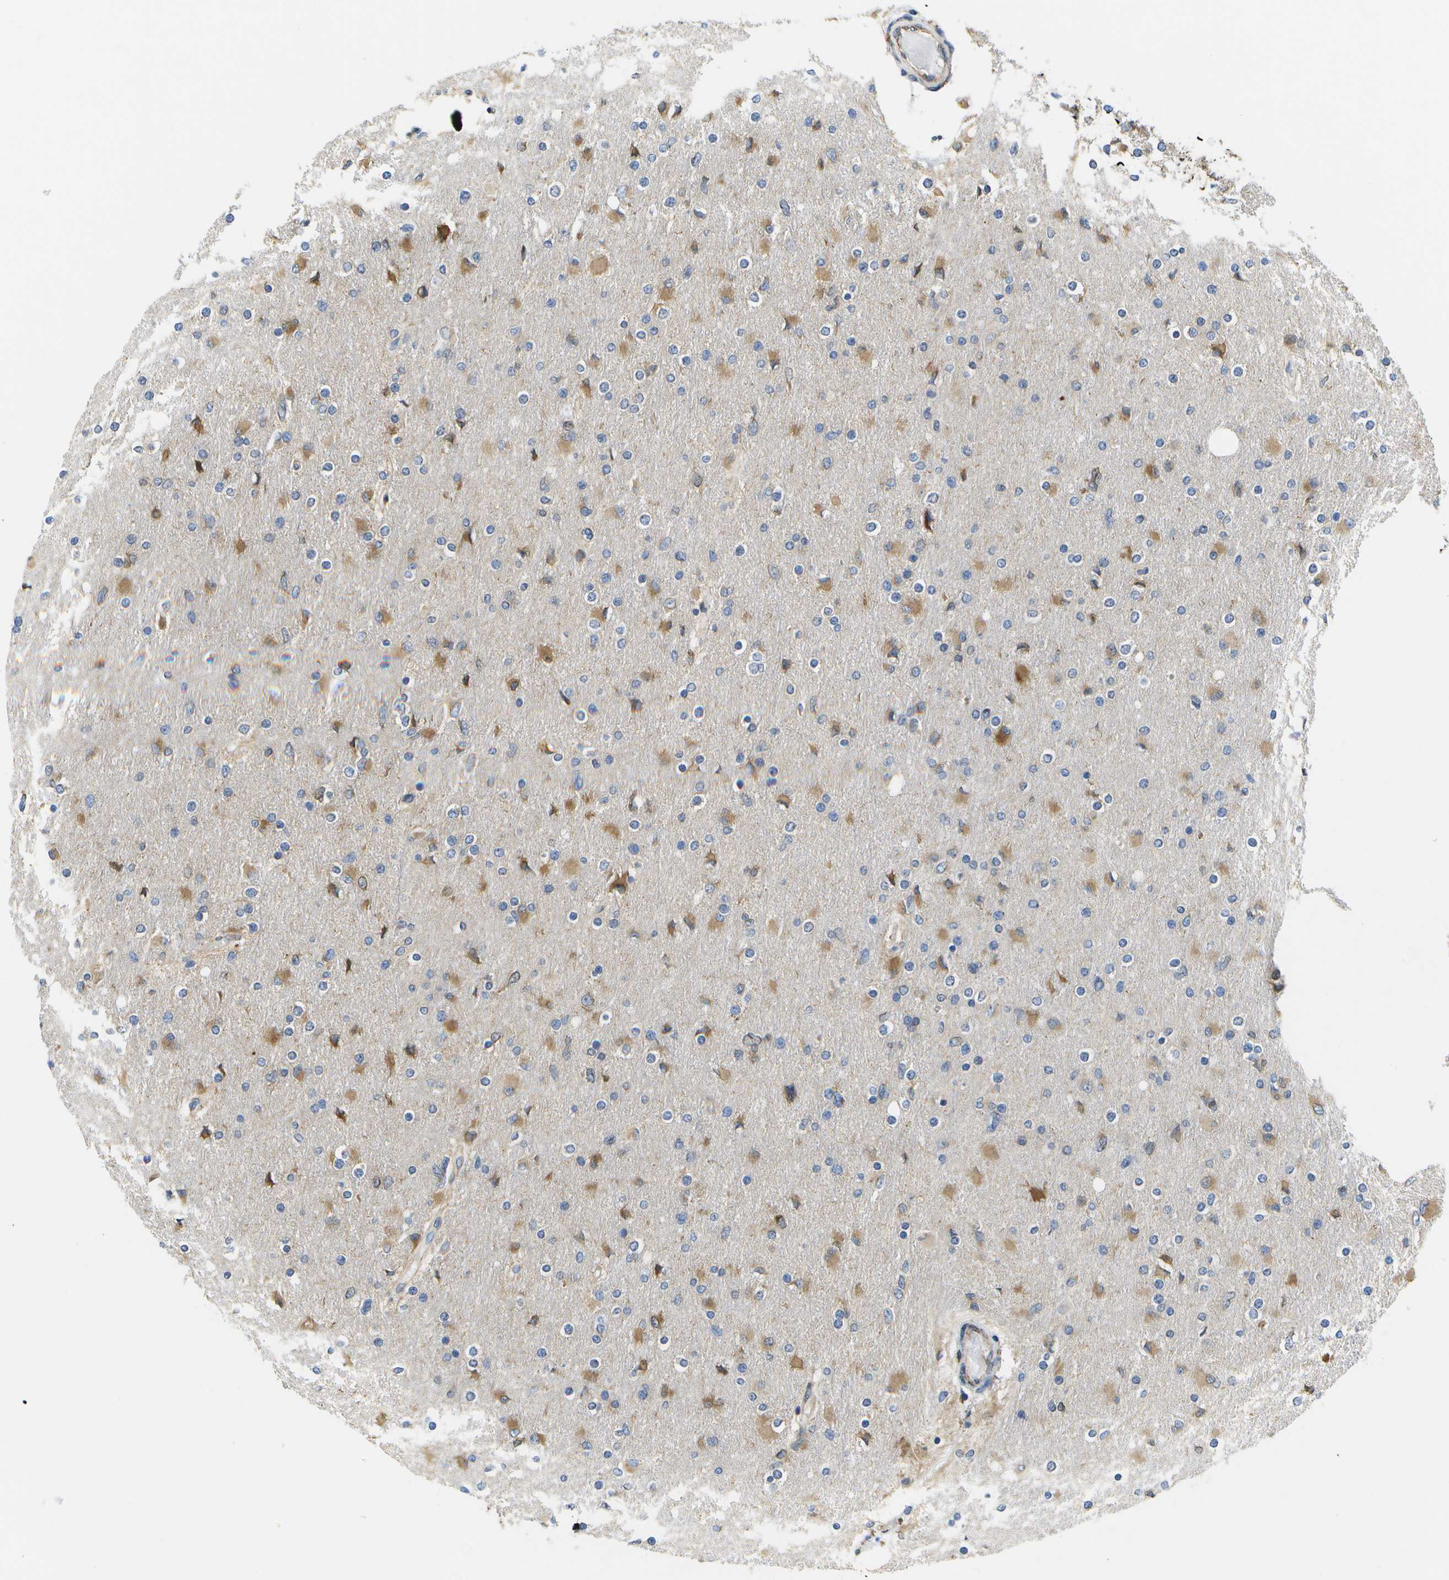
{"staining": {"intensity": "moderate", "quantity": "25%-75%", "location": "cytoplasmic/membranous"}, "tissue": "glioma", "cell_type": "Tumor cells", "image_type": "cancer", "snomed": [{"axis": "morphology", "description": "Glioma, malignant, High grade"}, {"axis": "topography", "description": "Cerebral cortex"}], "caption": "High-grade glioma (malignant) was stained to show a protein in brown. There is medium levels of moderate cytoplasmic/membranous expression in about 25%-75% of tumor cells.", "gene": "ZDHHC17", "patient": {"sex": "female", "age": 36}}